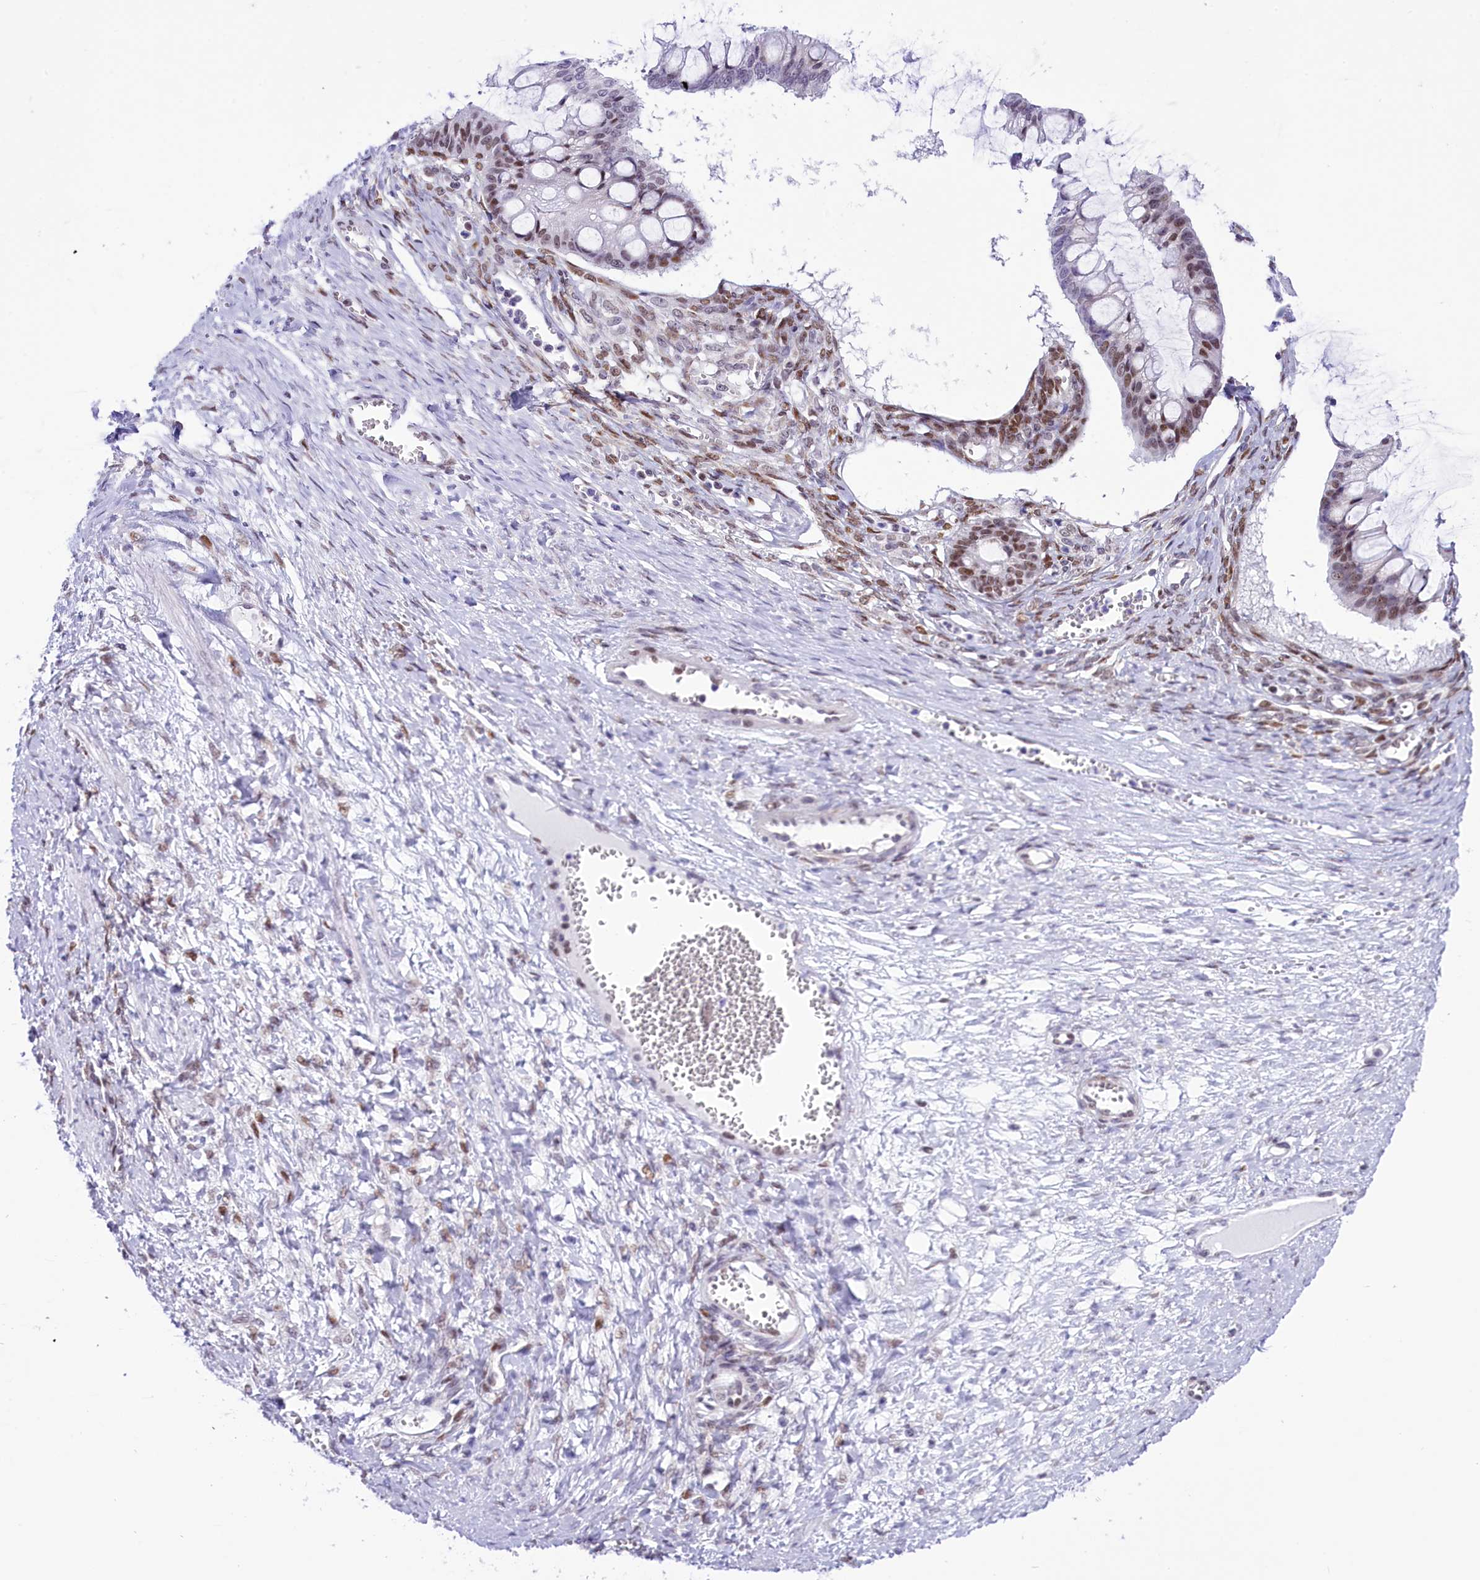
{"staining": {"intensity": "moderate", "quantity": "25%-75%", "location": "nuclear"}, "tissue": "ovarian cancer", "cell_type": "Tumor cells", "image_type": "cancer", "snomed": [{"axis": "morphology", "description": "Cystadenocarcinoma, mucinous, NOS"}, {"axis": "topography", "description": "Ovary"}], "caption": "This micrograph demonstrates immunohistochemistry (IHC) staining of human mucinous cystadenocarcinoma (ovarian), with medium moderate nuclear positivity in approximately 25%-75% of tumor cells.", "gene": "RPS6KB1", "patient": {"sex": "female", "age": 73}}